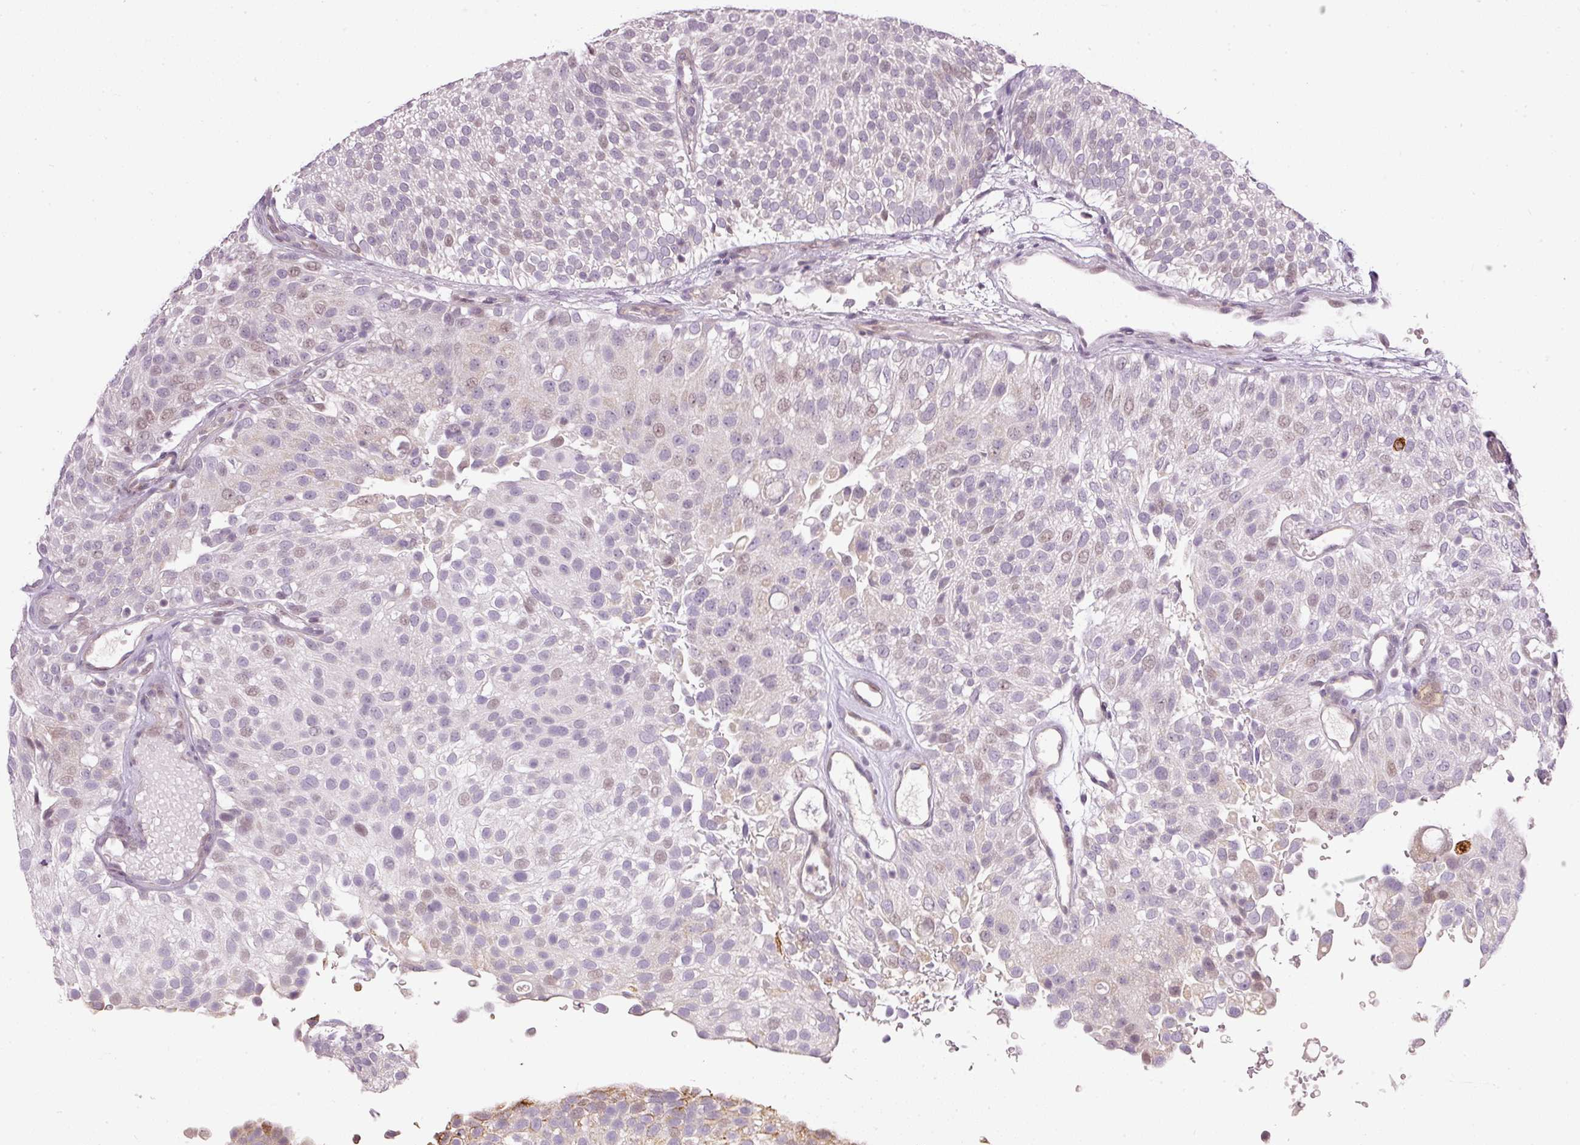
{"staining": {"intensity": "weak", "quantity": "<25%", "location": "nuclear"}, "tissue": "urothelial cancer", "cell_type": "Tumor cells", "image_type": "cancer", "snomed": [{"axis": "morphology", "description": "Urothelial carcinoma, Low grade"}, {"axis": "topography", "description": "Urinary bladder"}], "caption": "Immunohistochemistry photomicrograph of human urothelial cancer stained for a protein (brown), which demonstrates no positivity in tumor cells.", "gene": "NRDE2", "patient": {"sex": "male", "age": 78}}